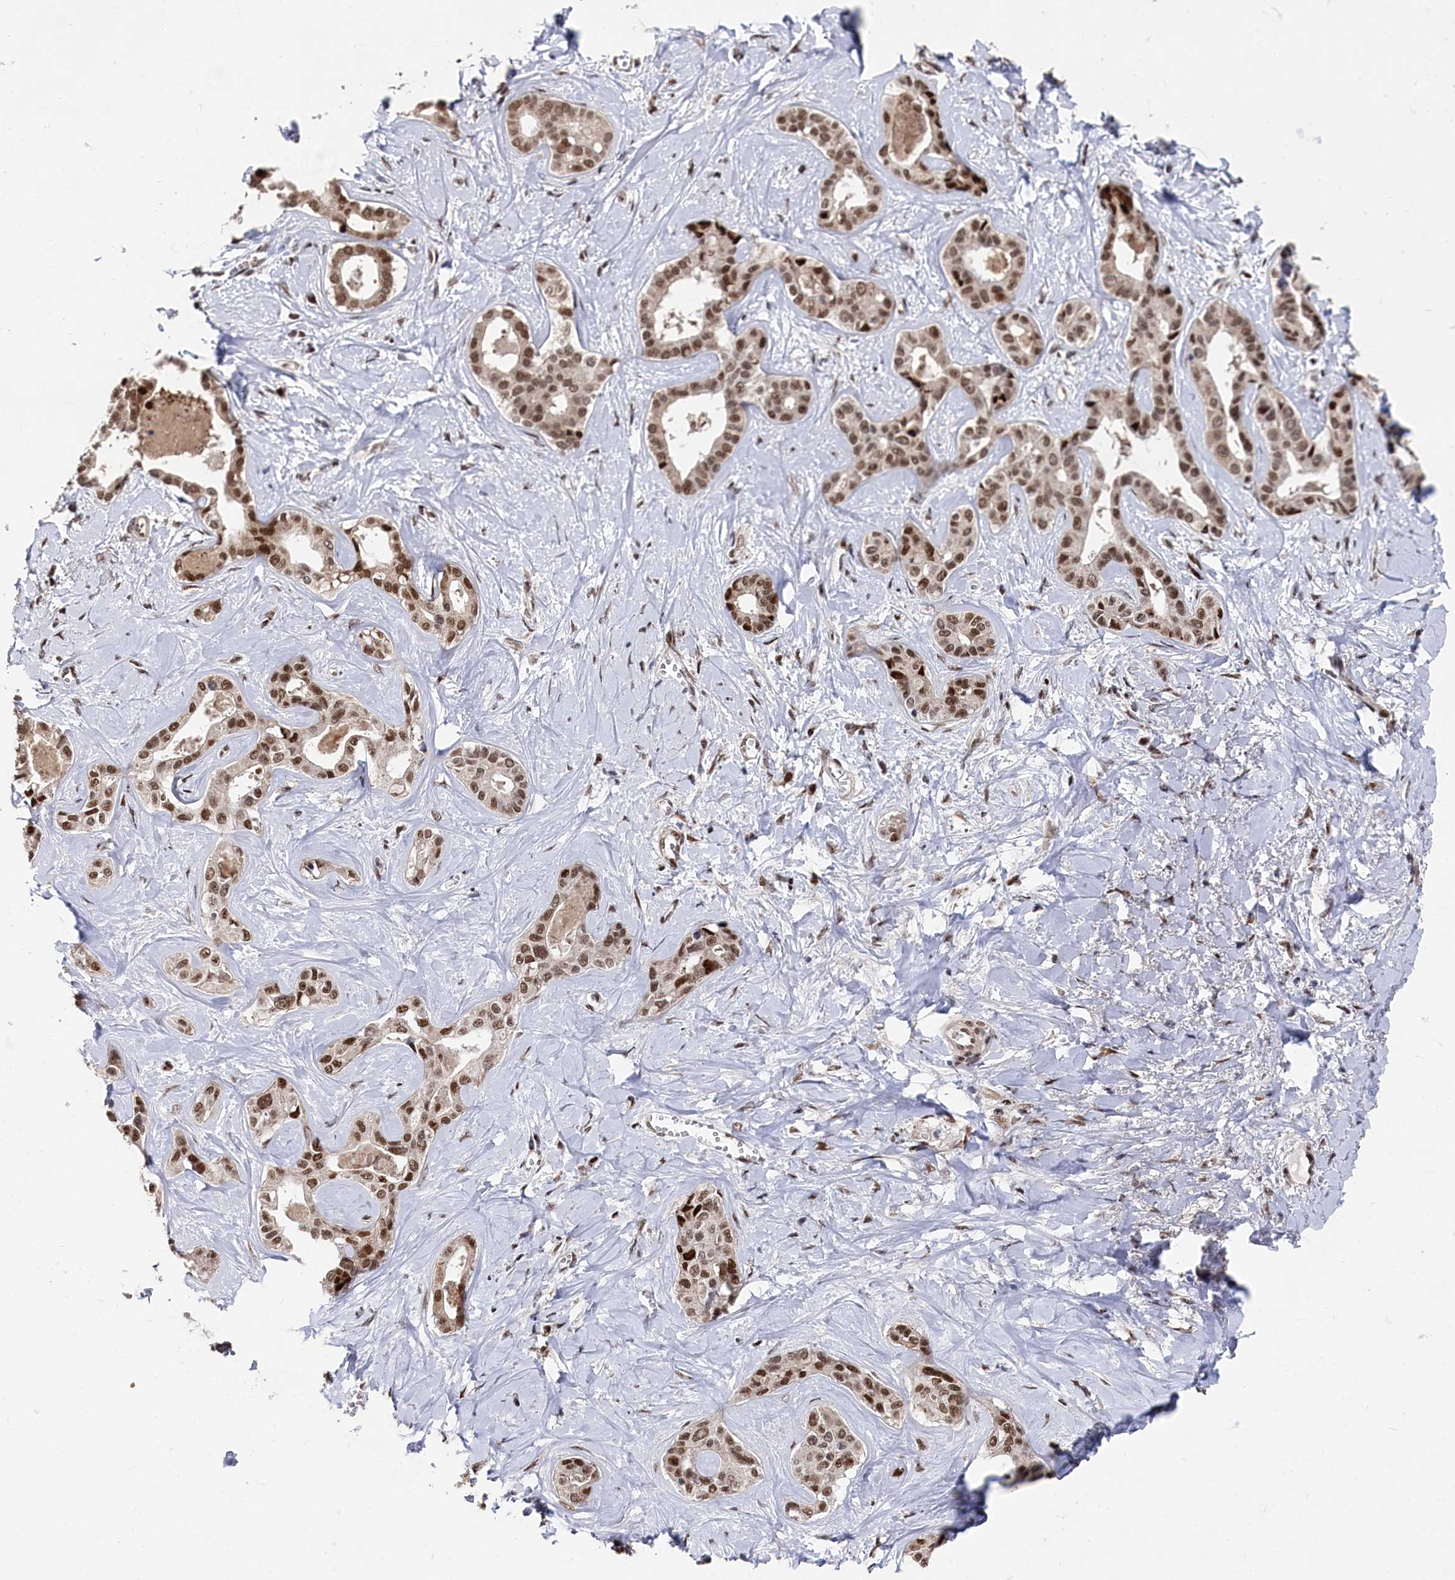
{"staining": {"intensity": "moderate", "quantity": ">75%", "location": "nuclear"}, "tissue": "liver cancer", "cell_type": "Tumor cells", "image_type": "cancer", "snomed": [{"axis": "morphology", "description": "Cholangiocarcinoma"}, {"axis": "topography", "description": "Liver"}], "caption": "This image shows IHC staining of liver cancer (cholangiocarcinoma), with medium moderate nuclear positivity in approximately >75% of tumor cells.", "gene": "BUB3", "patient": {"sex": "female", "age": 77}}